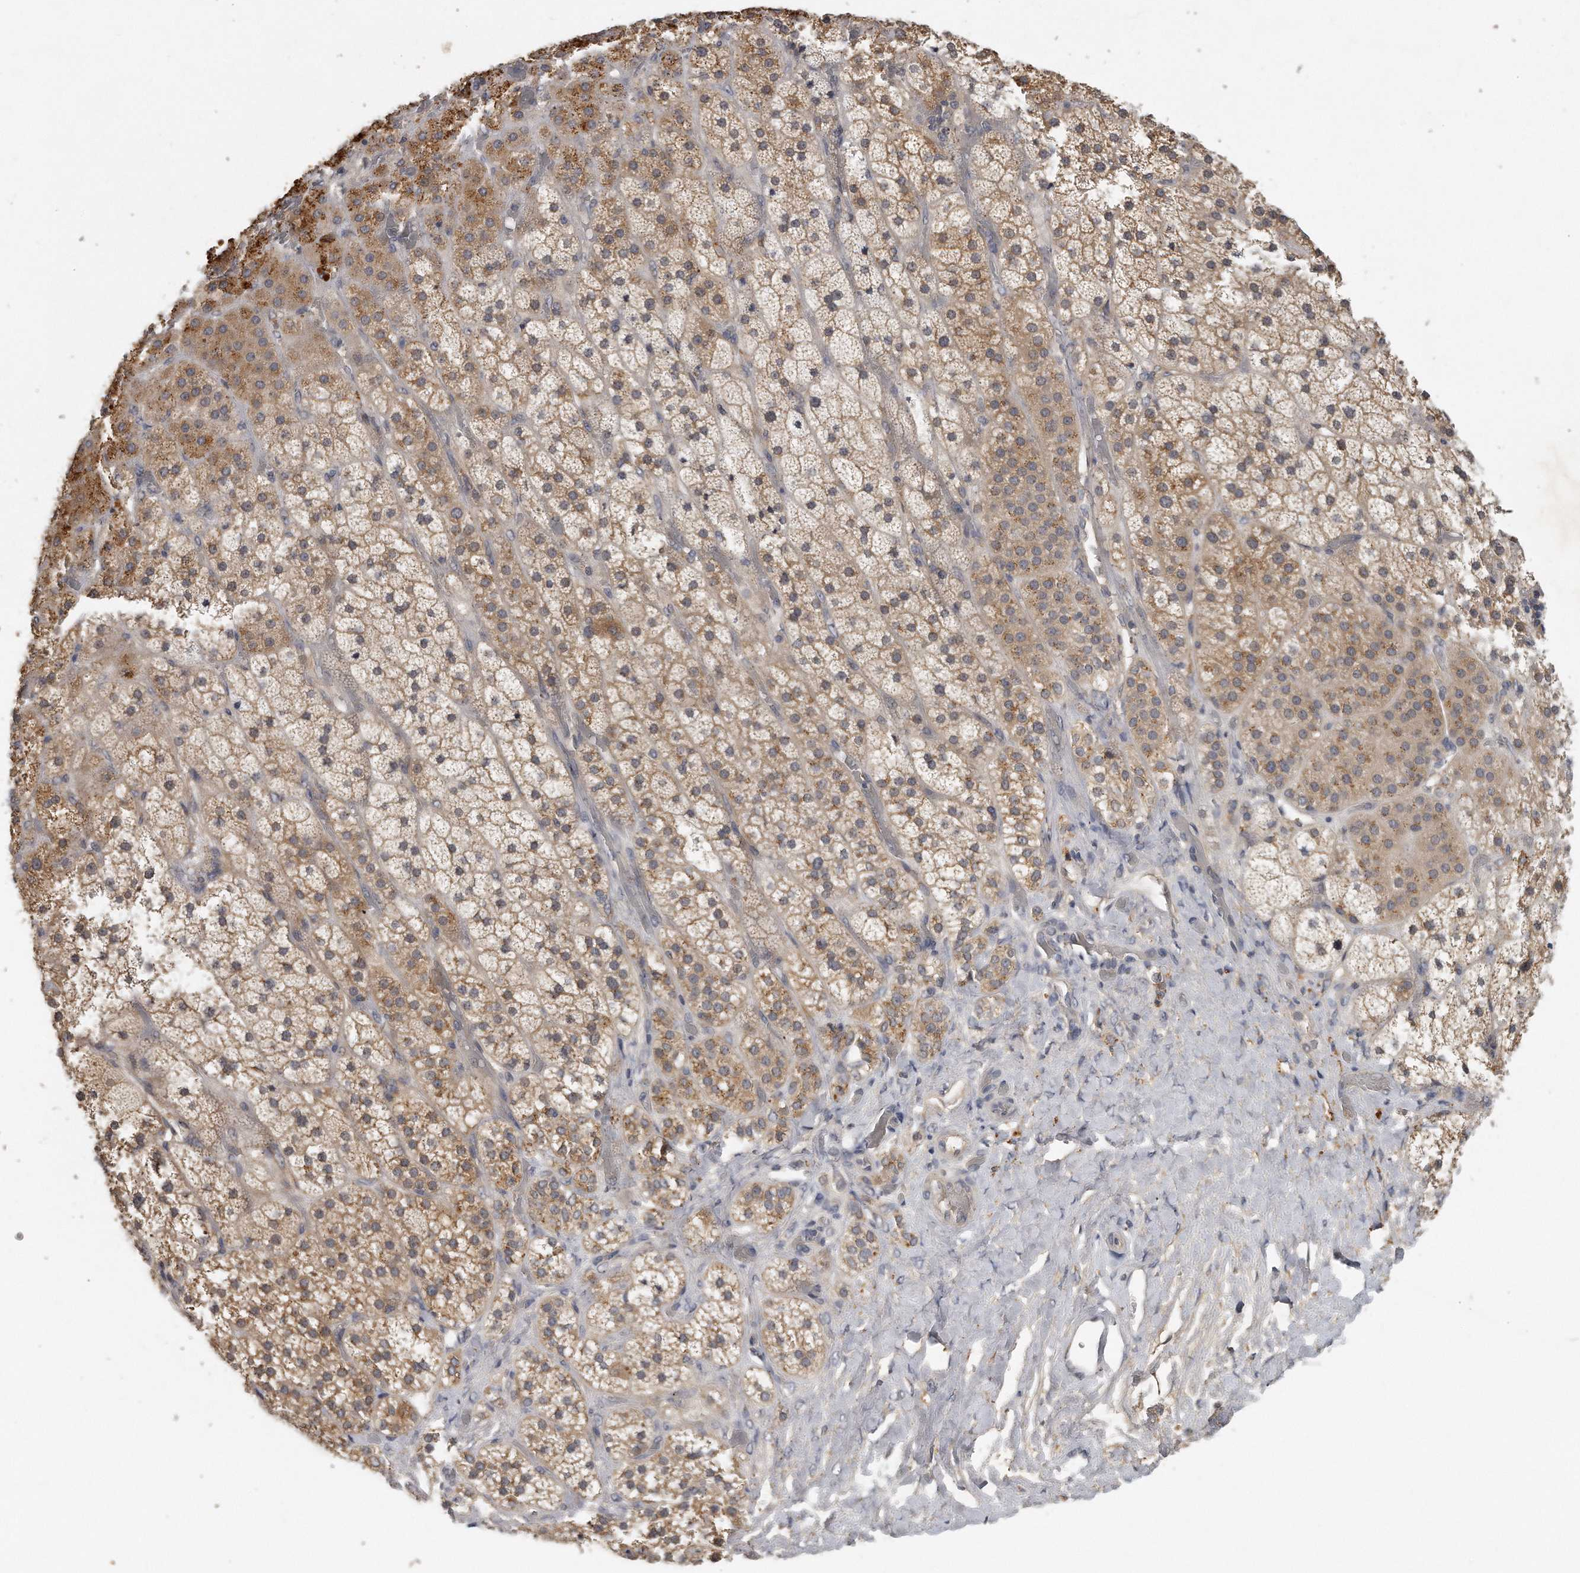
{"staining": {"intensity": "moderate", "quantity": ">75%", "location": "cytoplasmic/membranous"}, "tissue": "adrenal gland", "cell_type": "Glandular cells", "image_type": "normal", "snomed": [{"axis": "morphology", "description": "Normal tissue, NOS"}, {"axis": "topography", "description": "Adrenal gland"}], "caption": "Human adrenal gland stained with a brown dye exhibits moderate cytoplasmic/membranous positive expression in approximately >75% of glandular cells.", "gene": "TRAPPC14", "patient": {"sex": "male", "age": 57}}